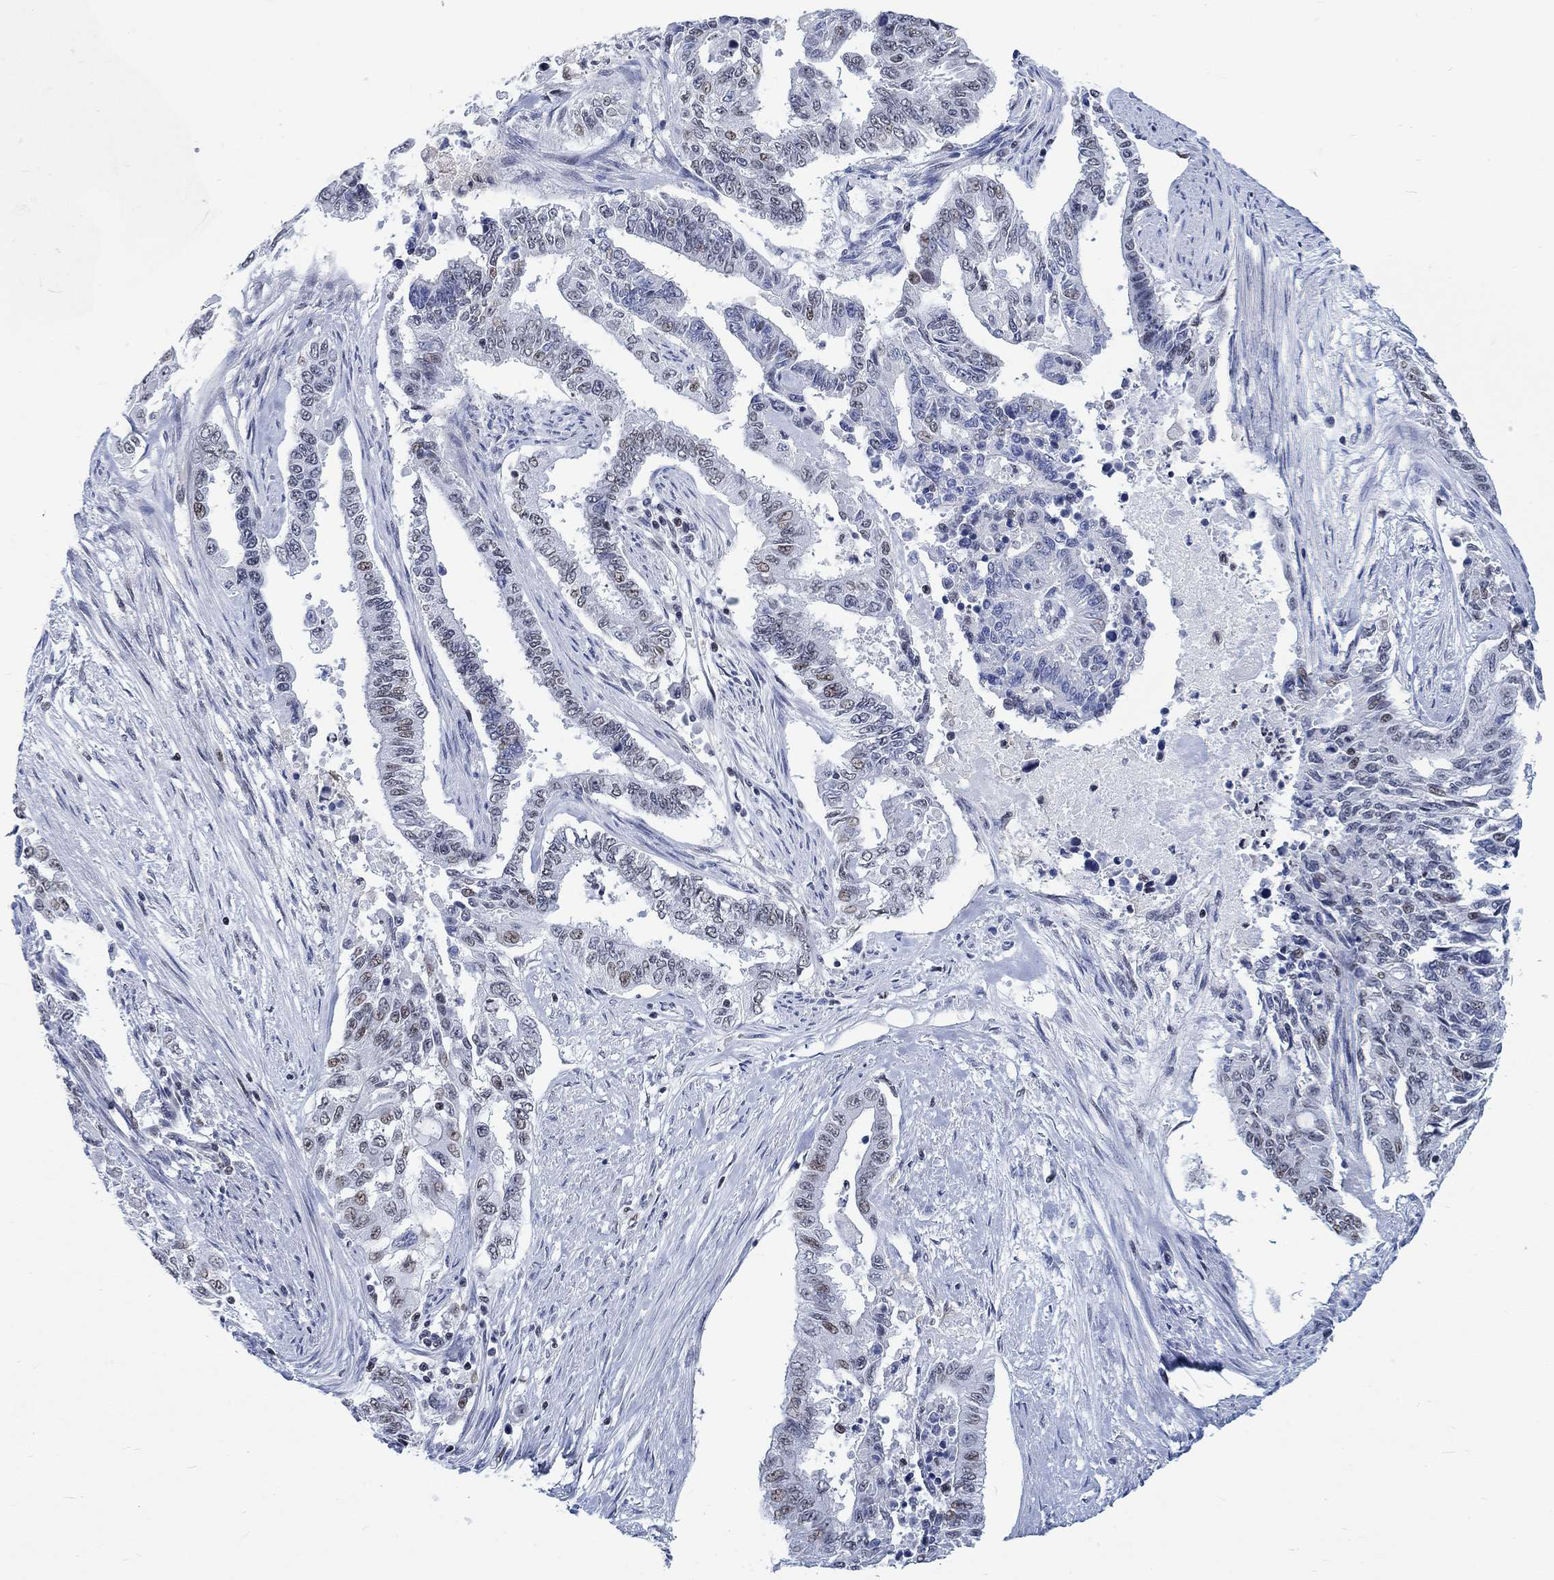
{"staining": {"intensity": "weak", "quantity": "<25%", "location": "nuclear"}, "tissue": "endometrial cancer", "cell_type": "Tumor cells", "image_type": "cancer", "snomed": [{"axis": "morphology", "description": "Adenocarcinoma, NOS"}, {"axis": "topography", "description": "Uterus"}], "caption": "DAB immunohistochemical staining of human endometrial adenocarcinoma exhibits no significant positivity in tumor cells.", "gene": "KCNH8", "patient": {"sex": "female", "age": 59}}